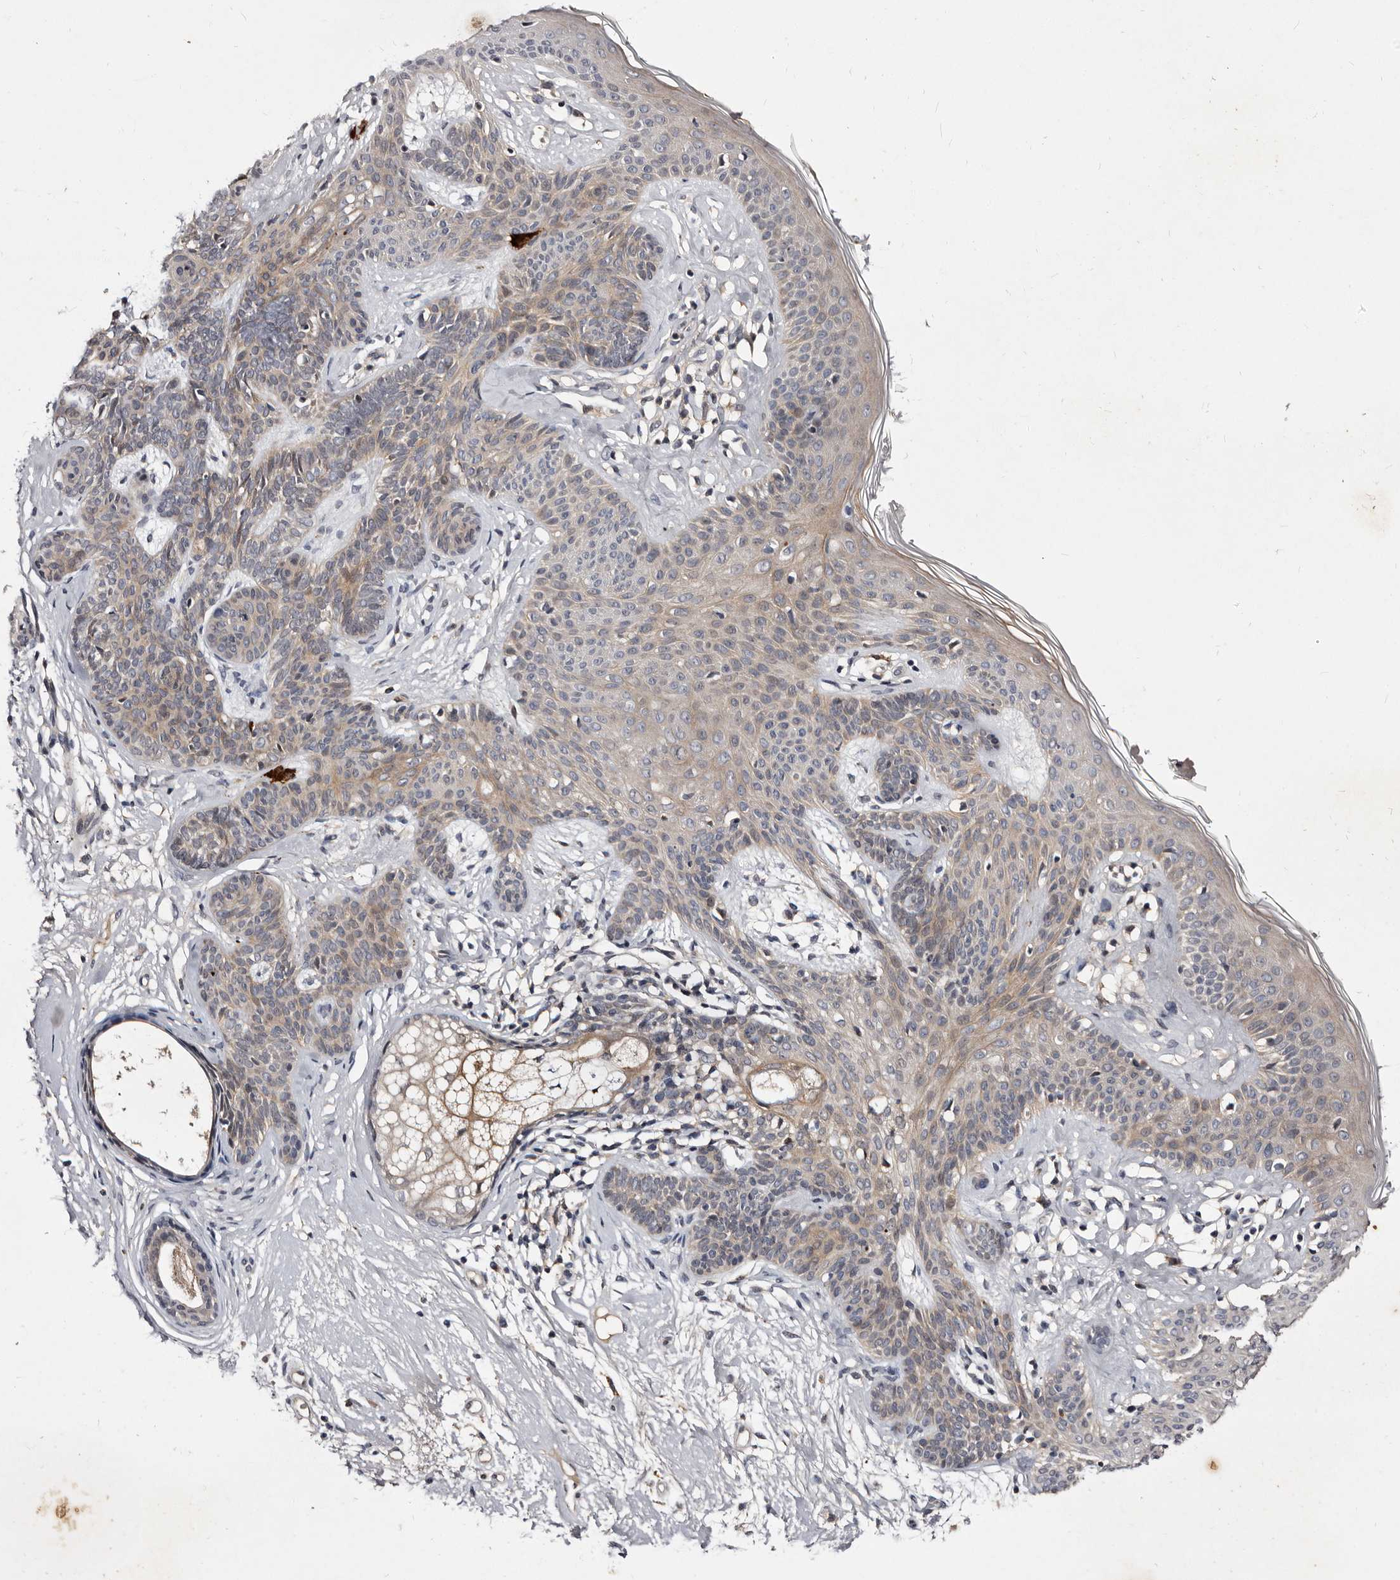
{"staining": {"intensity": "weak", "quantity": "25%-75%", "location": "cytoplasmic/membranous"}, "tissue": "skin cancer", "cell_type": "Tumor cells", "image_type": "cancer", "snomed": [{"axis": "morphology", "description": "Developmental malformation"}, {"axis": "morphology", "description": "Basal cell carcinoma"}, {"axis": "topography", "description": "Skin"}], "caption": "About 25%-75% of tumor cells in basal cell carcinoma (skin) exhibit weak cytoplasmic/membranous protein expression as visualized by brown immunohistochemical staining.", "gene": "LANCL2", "patient": {"sex": "female", "age": 62}}